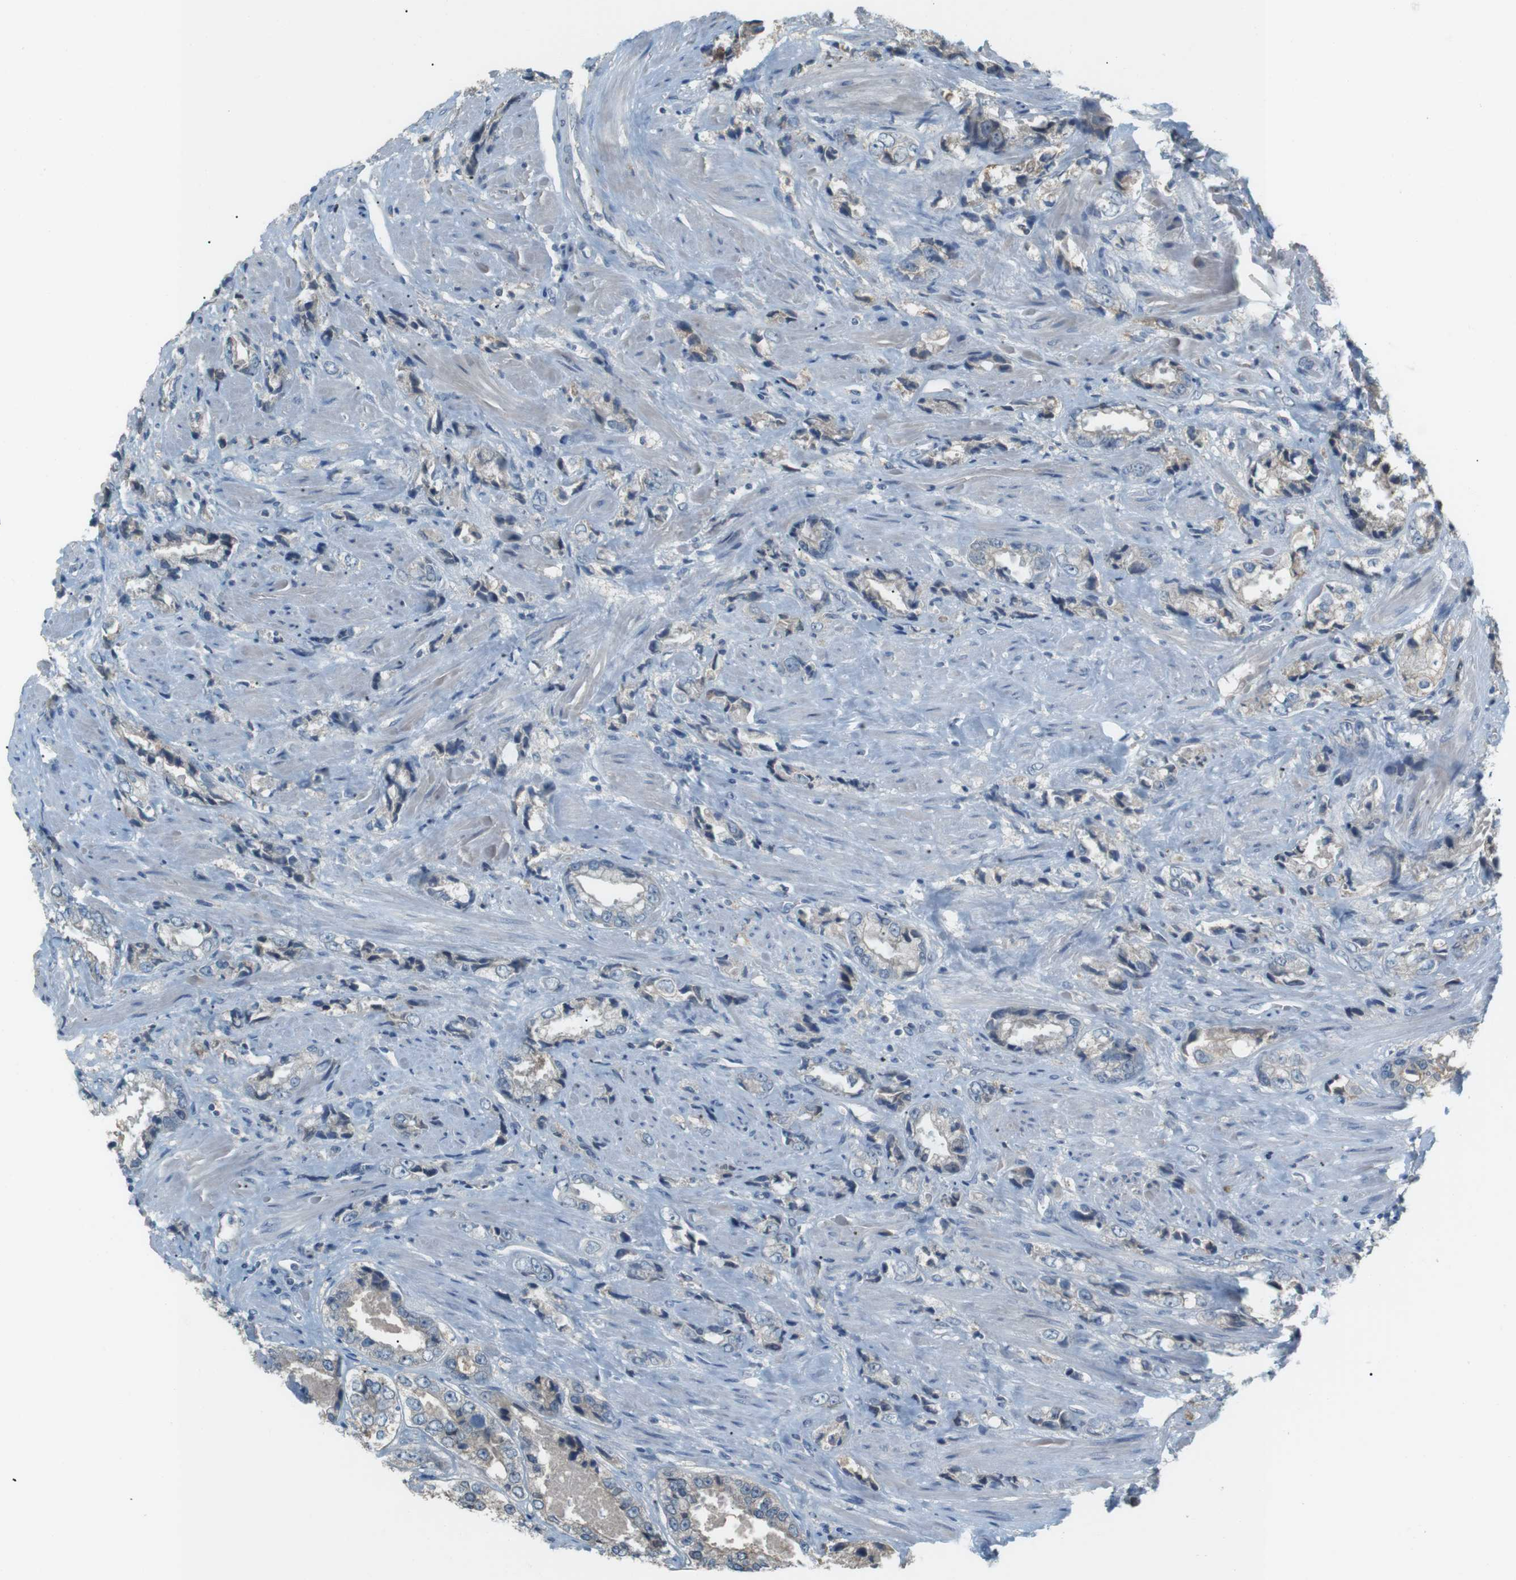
{"staining": {"intensity": "negative", "quantity": "none", "location": "none"}, "tissue": "prostate cancer", "cell_type": "Tumor cells", "image_type": "cancer", "snomed": [{"axis": "morphology", "description": "Adenocarcinoma, High grade"}, {"axis": "topography", "description": "Prostate"}], "caption": "This is an immunohistochemistry histopathology image of human prostate cancer (high-grade adenocarcinoma). There is no positivity in tumor cells.", "gene": "RTN3", "patient": {"sex": "male", "age": 61}}